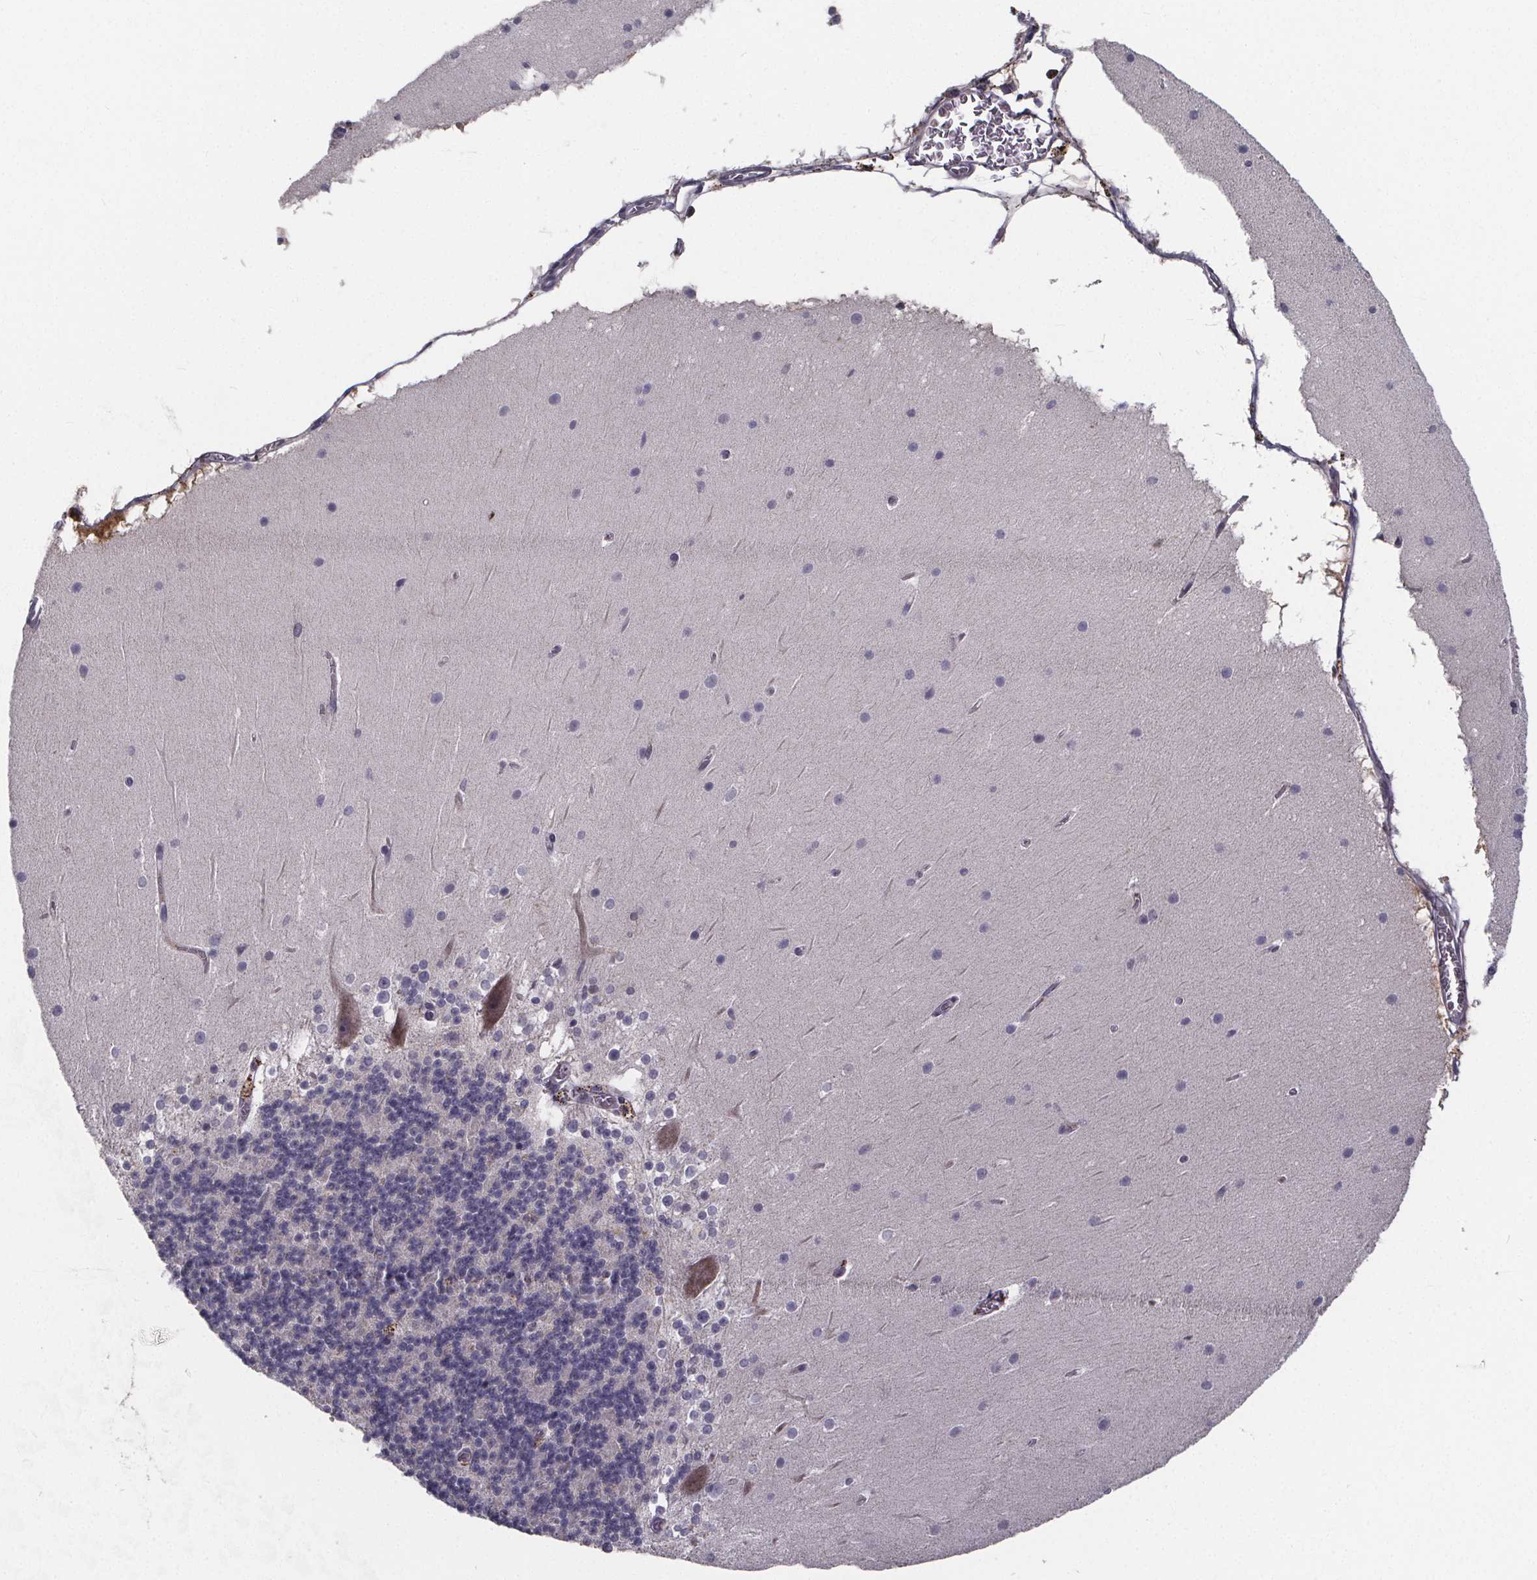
{"staining": {"intensity": "negative", "quantity": "none", "location": "none"}, "tissue": "cerebellum", "cell_type": "Cells in granular layer", "image_type": "normal", "snomed": [{"axis": "morphology", "description": "Normal tissue, NOS"}, {"axis": "topography", "description": "Cerebellum"}], "caption": "Image shows no significant protein positivity in cells in granular layer of benign cerebellum. (DAB (3,3'-diaminobenzidine) IHC visualized using brightfield microscopy, high magnification).", "gene": "AGT", "patient": {"sex": "female", "age": 19}}